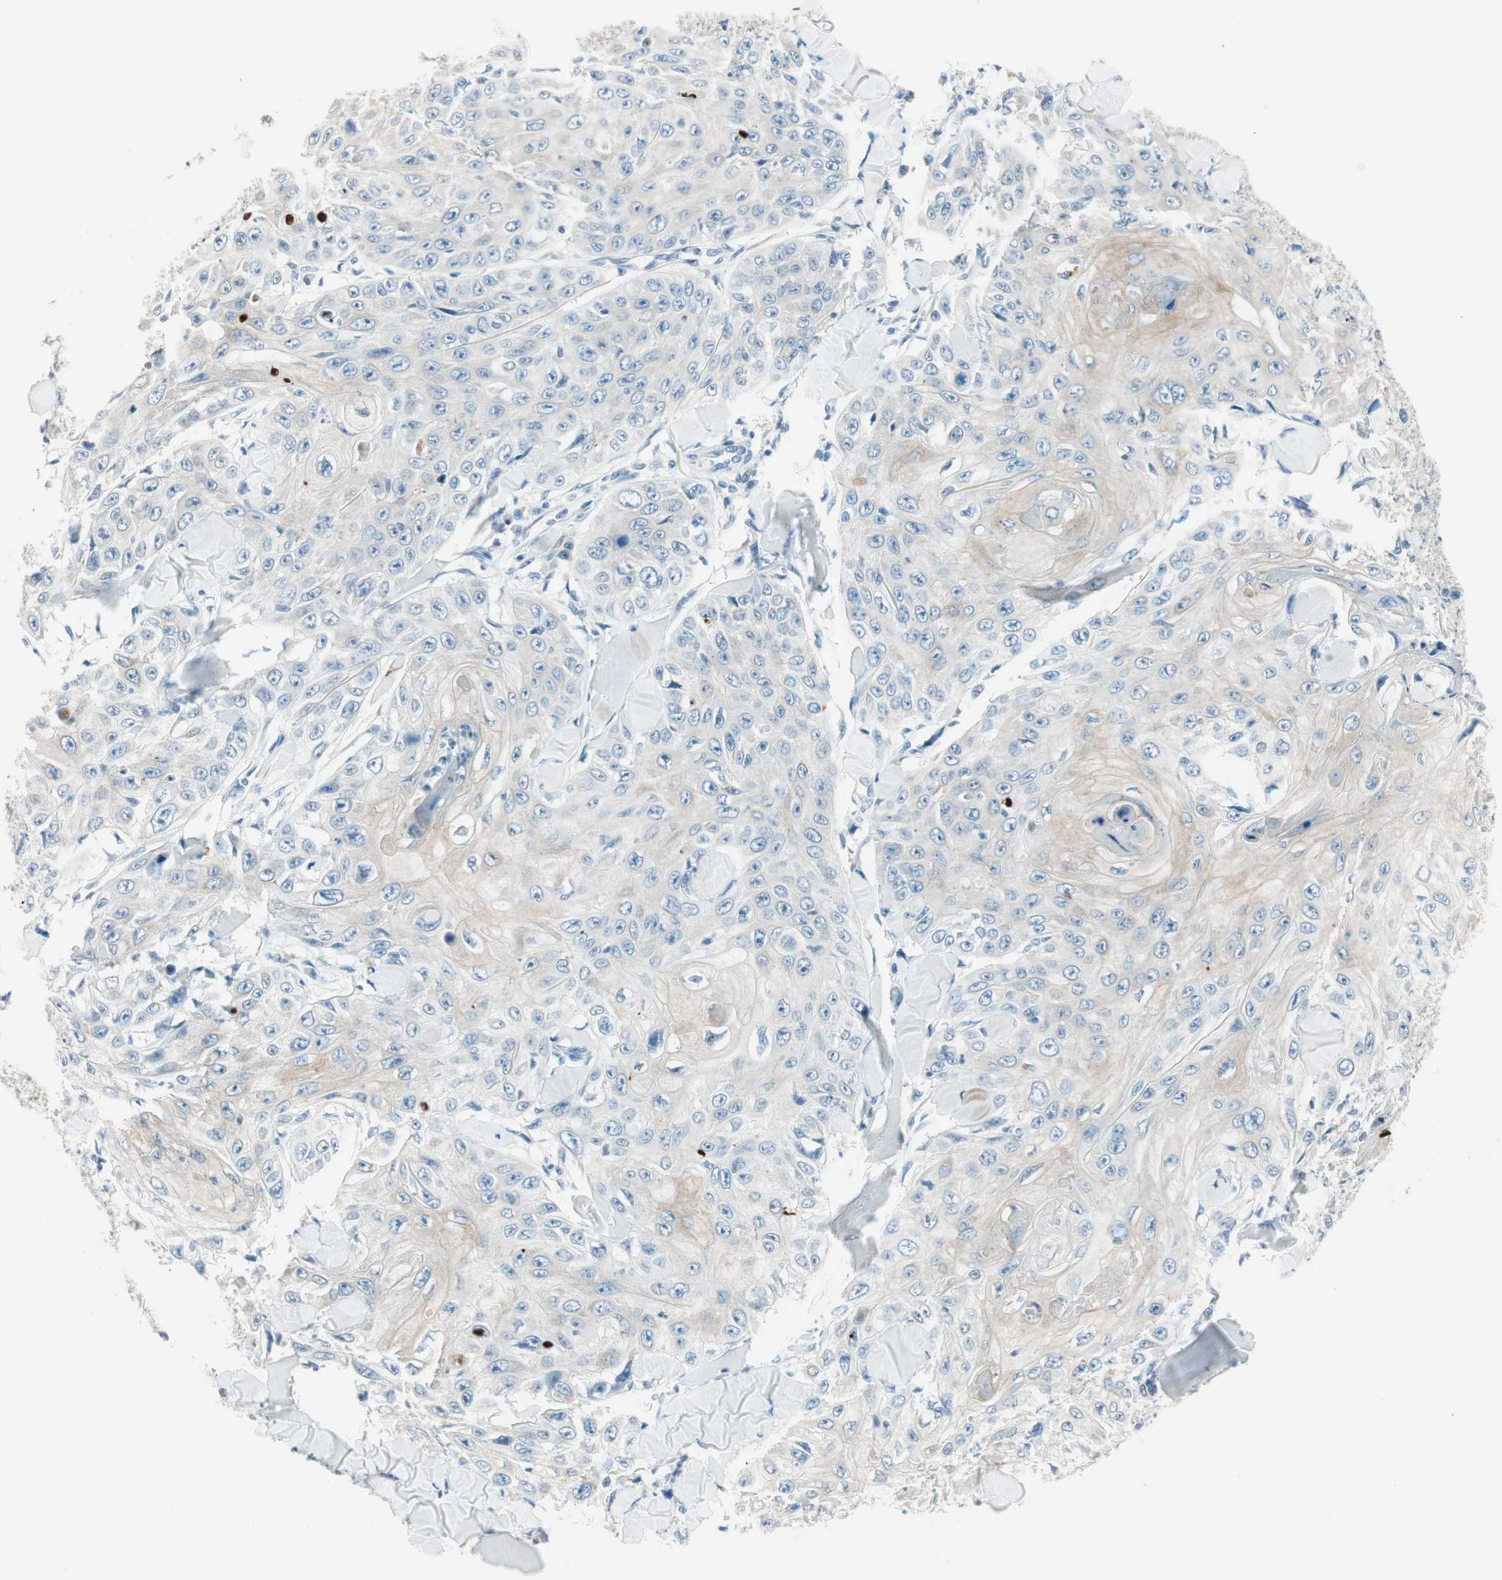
{"staining": {"intensity": "weak", "quantity": "25%-75%", "location": "cytoplasmic/membranous"}, "tissue": "skin cancer", "cell_type": "Tumor cells", "image_type": "cancer", "snomed": [{"axis": "morphology", "description": "Squamous cell carcinoma, NOS"}, {"axis": "topography", "description": "Skin"}], "caption": "Immunohistochemistry (IHC) (DAB (3,3'-diaminobenzidine)) staining of squamous cell carcinoma (skin) reveals weak cytoplasmic/membranous protein staining in approximately 25%-75% of tumor cells.", "gene": "GNAO1", "patient": {"sex": "male", "age": 86}}